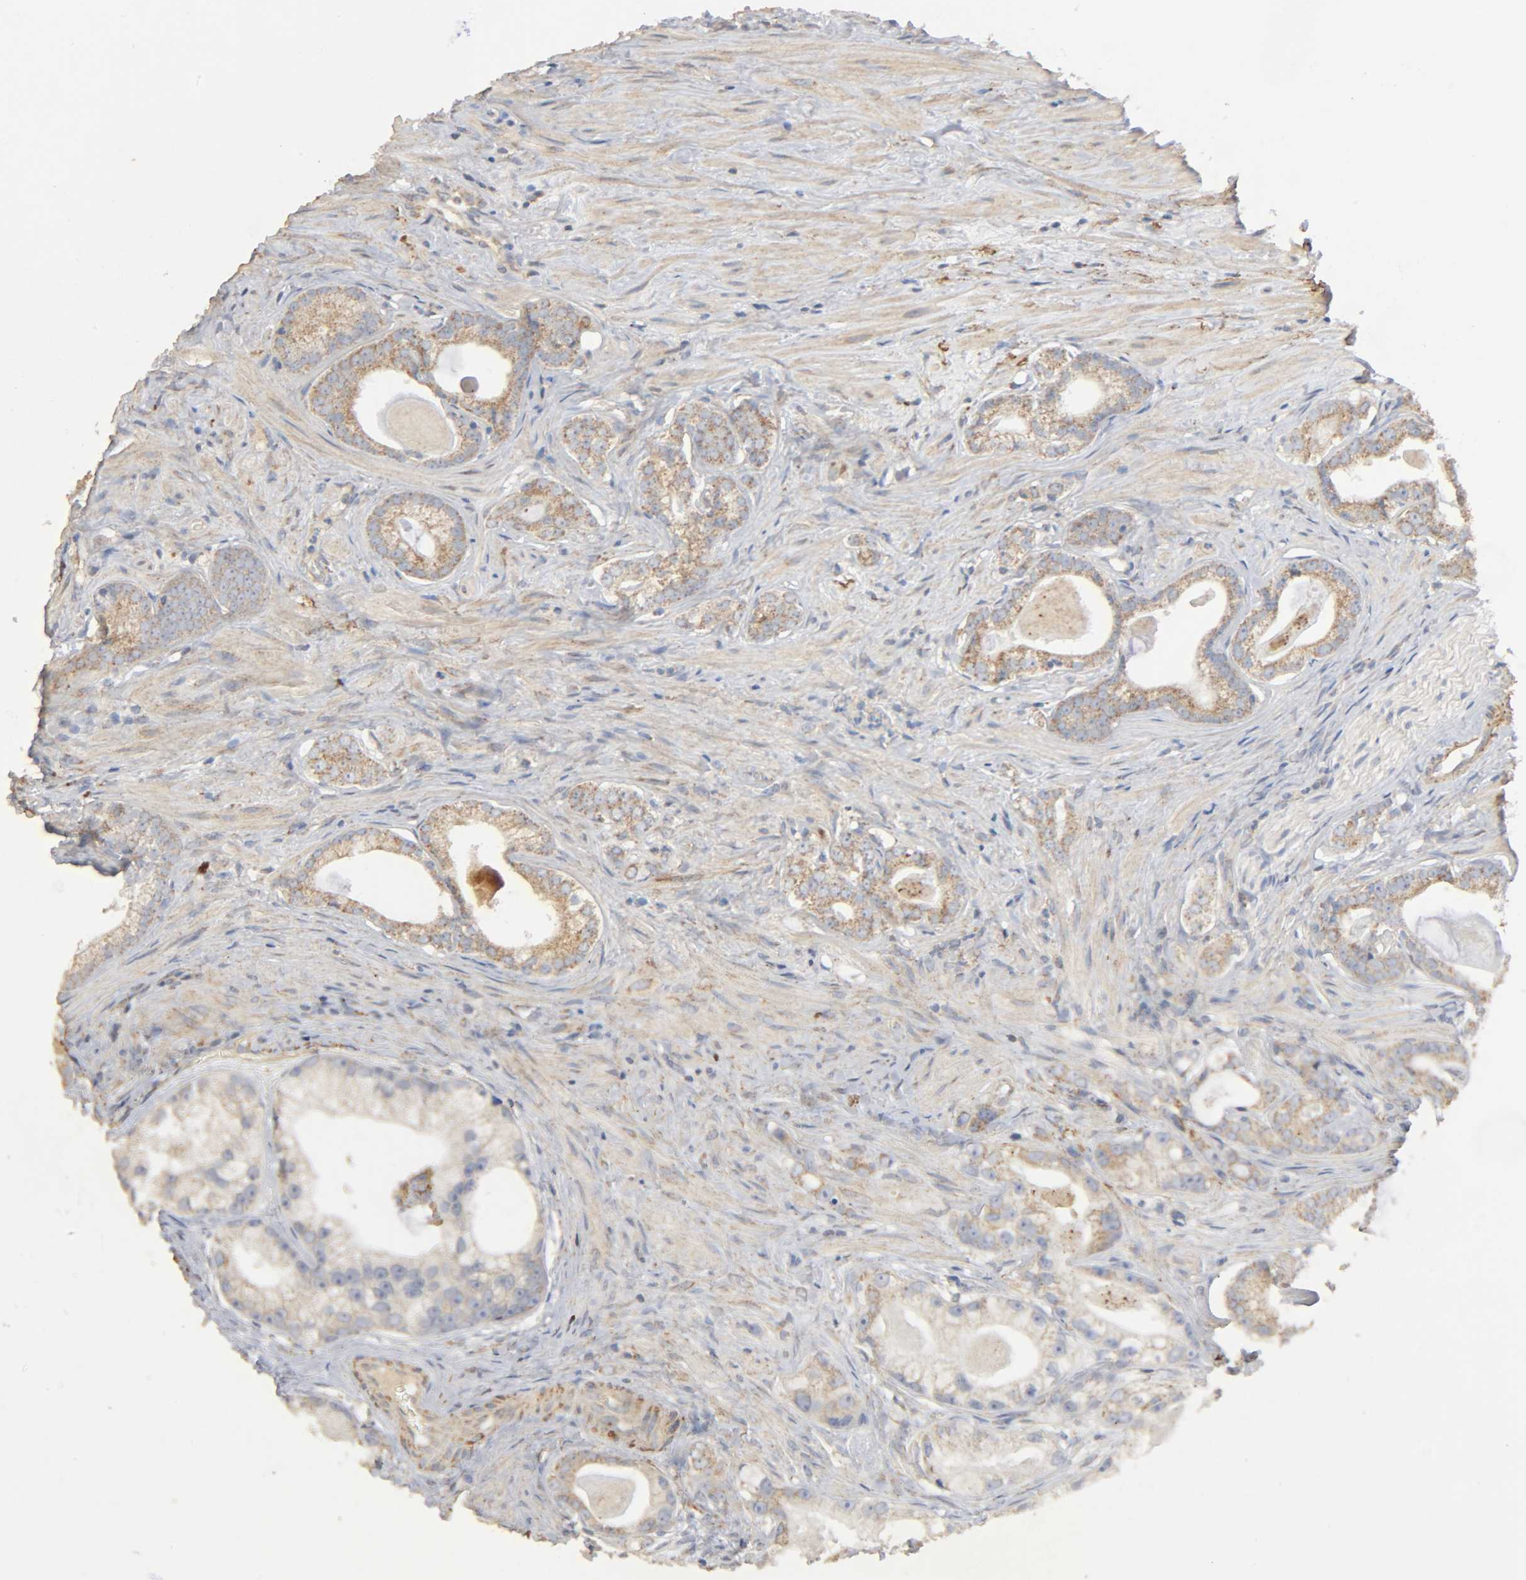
{"staining": {"intensity": "moderate", "quantity": ">75%", "location": "cytoplasmic/membranous"}, "tissue": "prostate cancer", "cell_type": "Tumor cells", "image_type": "cancer", "snomed": [{"axis": "morphology", "description": "Adenocarcinoma, Low grade"}, {"axis": "topography", "description": "Prostate"}], "caption": "Adenocarcinoma (low-grade) (prostate) tissue reveals moderate cytoplasmic/membranous positivity in about >75% of tumor cells, visualized by immunohistochemistry. The protein of interest is stained brown, and the nuclei are stained in blue (DAB IHC with brightfield microscopy, high magnification).", "gene": "NDUFS3", "patient": {"sex": "male", "age": 59}}